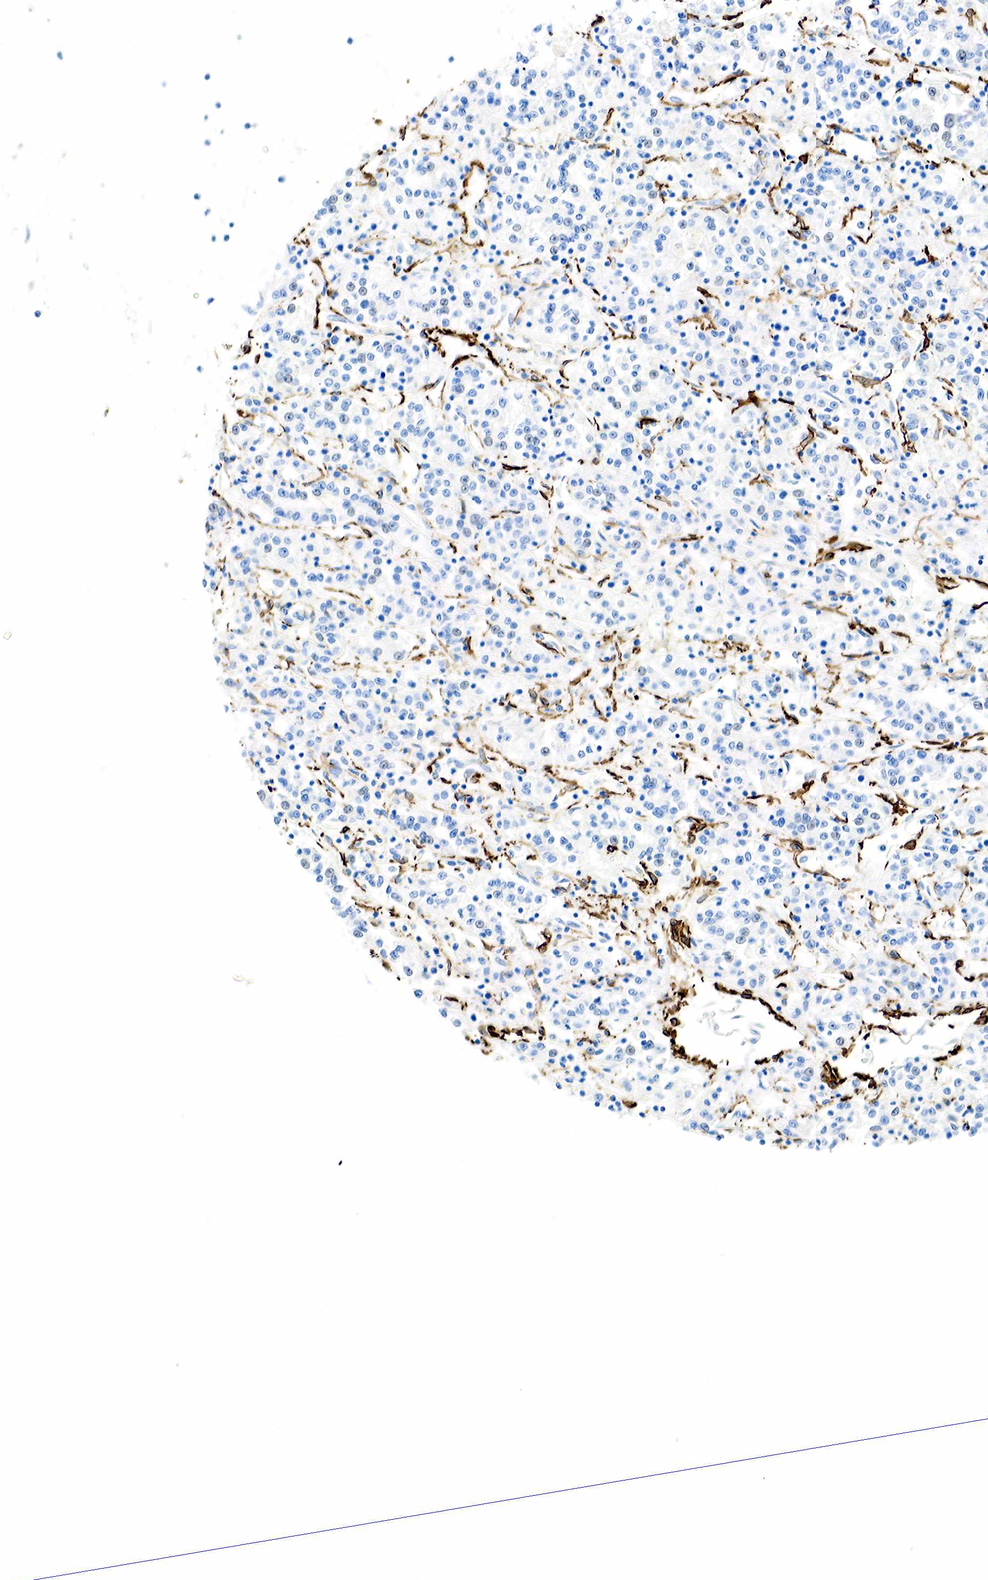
{"staining": {"intensity": "negative", "quantity": "none", "location": "none"}, "tissue": "renal cancer", "cell_type": "Tumor cells", "image_type": "cancer", "snomed": [{"axis": "morphology", "description": "Adenocarcinoma, NOS"}, {"axis": "topography", "description": "Kidney"}], "caption": "Human renal cancer (adenocarcinoma) stained for a protein using immunohistochemistry (IHC) displays no positivity in tumor cells.", "gene": "ACTA1", "patient": {"sex": "female", "age": 76}}